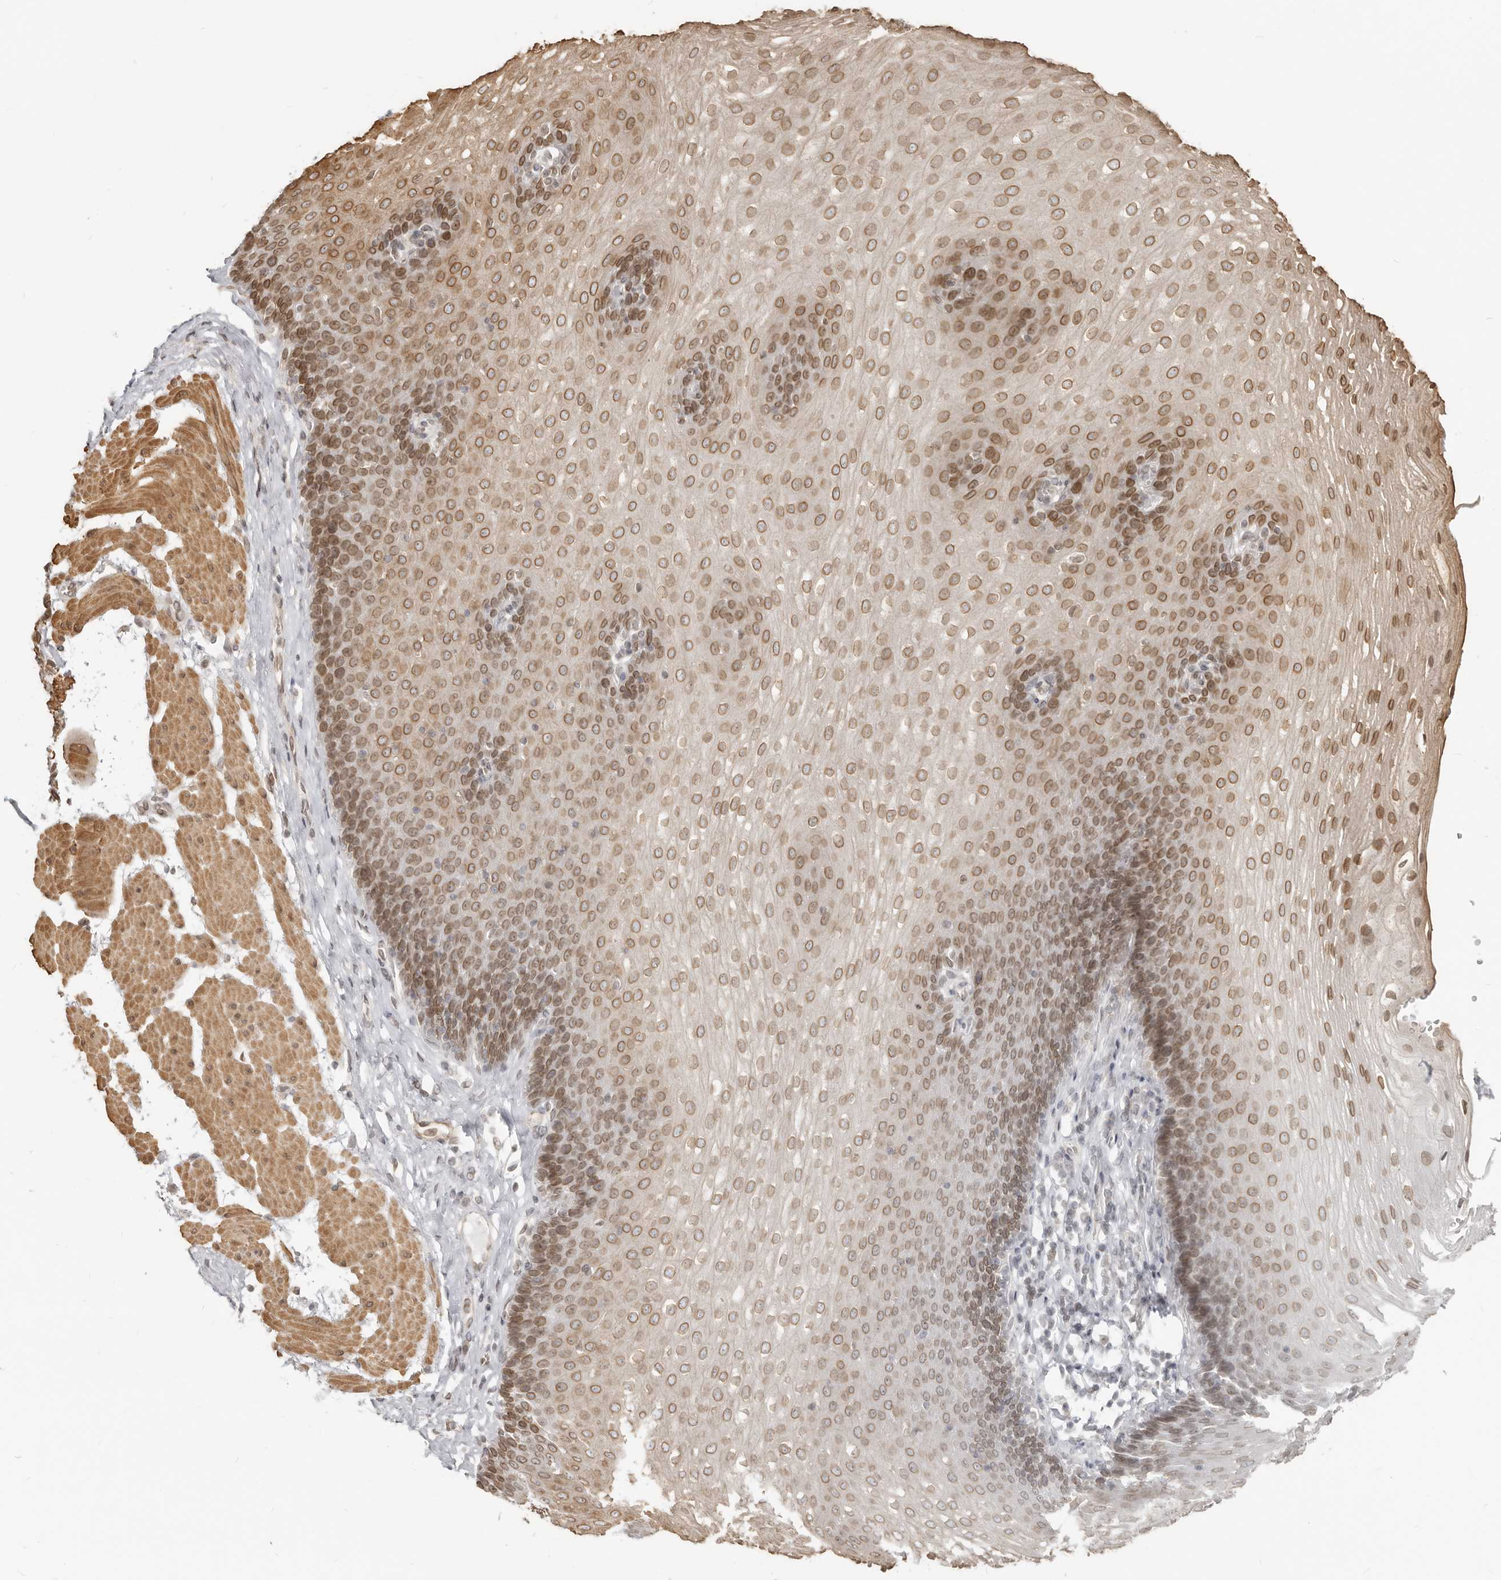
{"staining": {"intensity": "moderate", "quantity": ">75%", "location": "cytoplasmic/membranous,nuclear"}, "tissue": "esophagus", "cell_type": "Squamous epithelial cells", "image_type": "normal", "snomed": [{"axis": "morphology", "description": "Normal tissue, NOS"}, {"axis": "topography", "description": "Esophagus"}], "caption": "Protein expression analysis of unremarkable esophagus exhibits moderate cytoplasmic/membranous,nuclear staining in about >75% of squamous epithelial cells. (DAB (3,3'-diaminobenzidine) = brown stain, brightfield microscopy at high magnification).", "gene": "NUP153", "patient": {"sex": "female", "age": 66}}